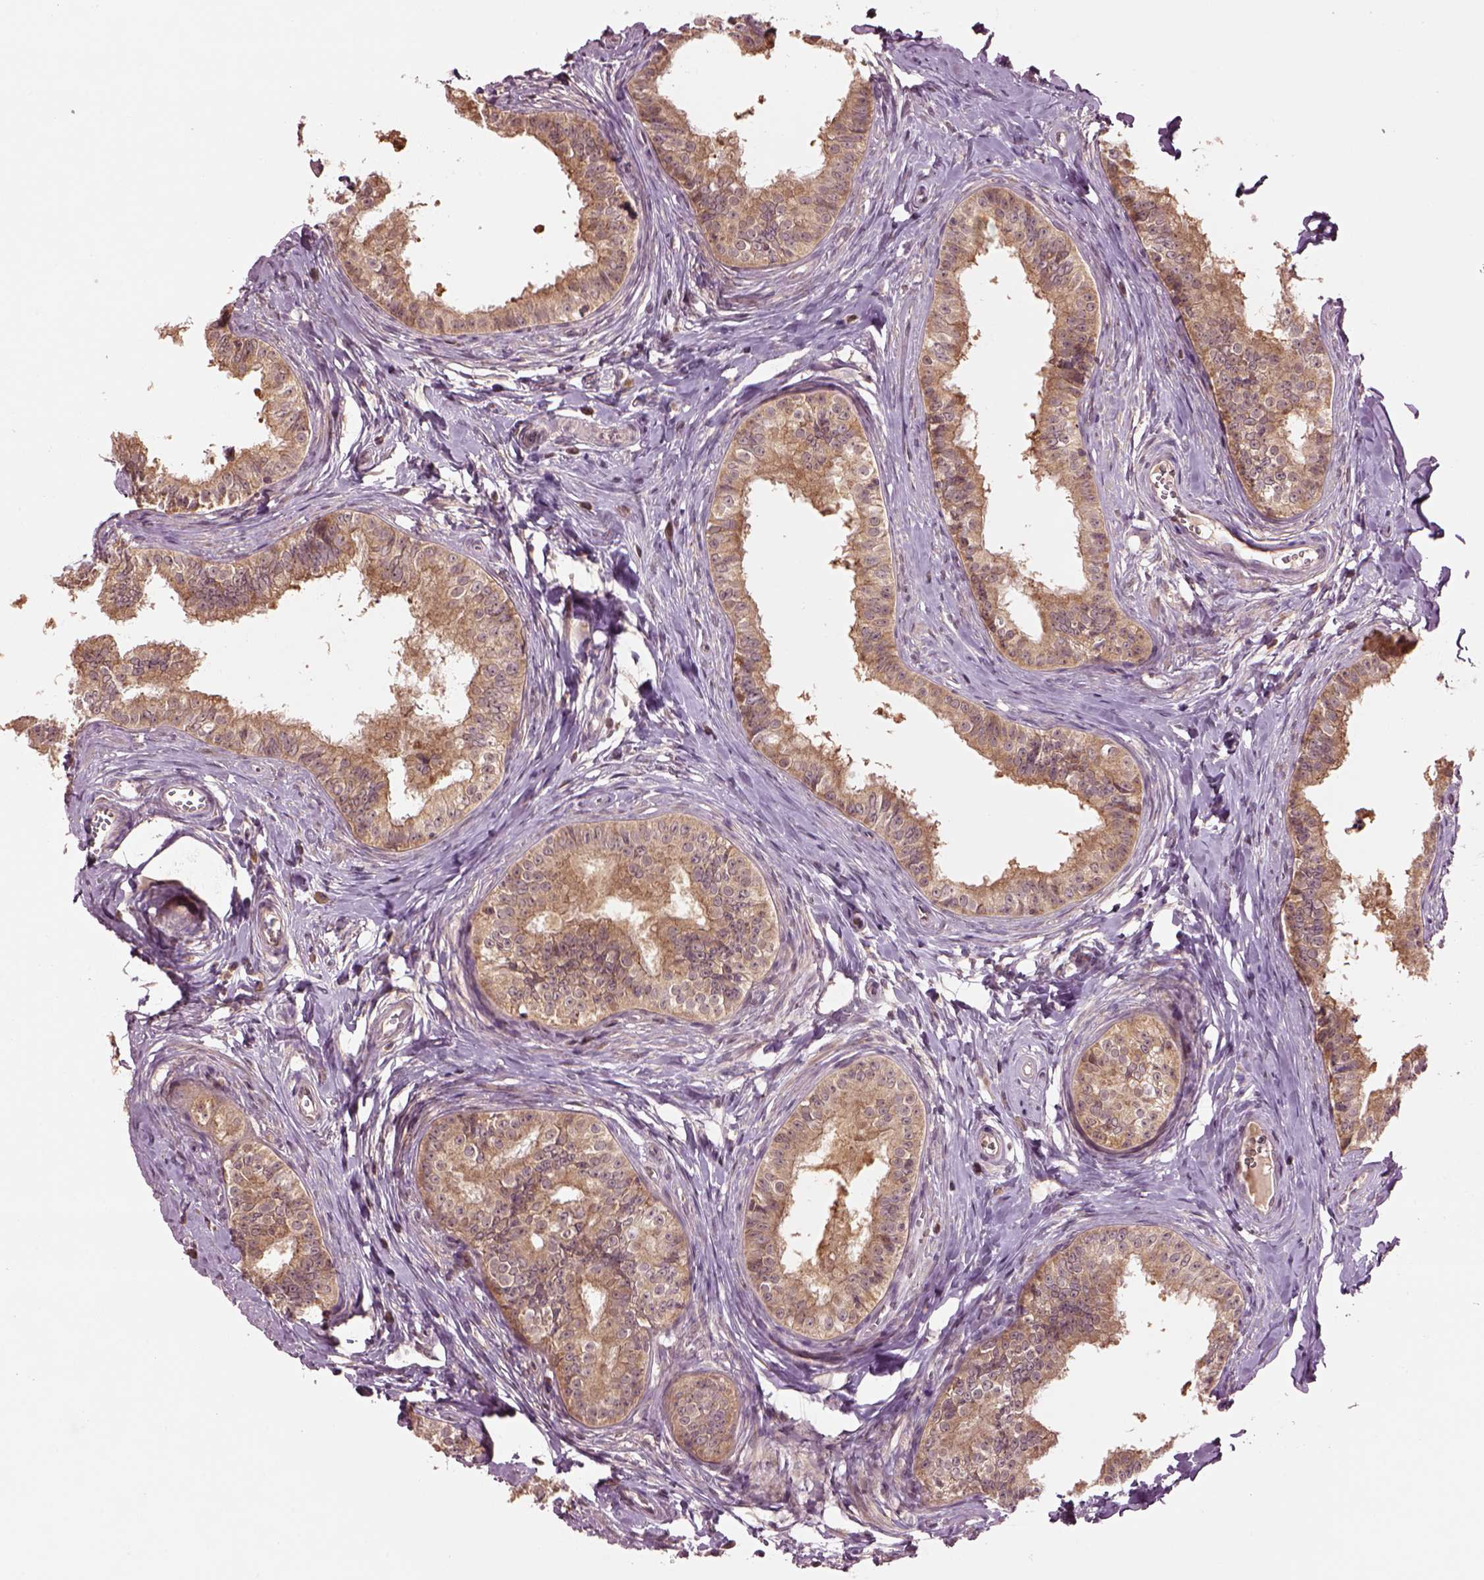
{"staining": {"intensity": "weak", "quantity": ">75%", "location": "cytoplasmic/membranous"}, "tissue": "epididymis", "cell_type": "Glandular cells", "image_type": "normal", "snomed": [{"axis": "morphology", "description": "Normal tissue, NOS"}, {"axis": "topography", "description": "Epididymis"}], "caption": "Glandular cells demonstrate low levels of weak cytoplasmic/membranous staining in about >75% of cells in unremarkable human epididymis.", "gene": "MTHFS", "patient": {"sex": "male", "age": 24}}